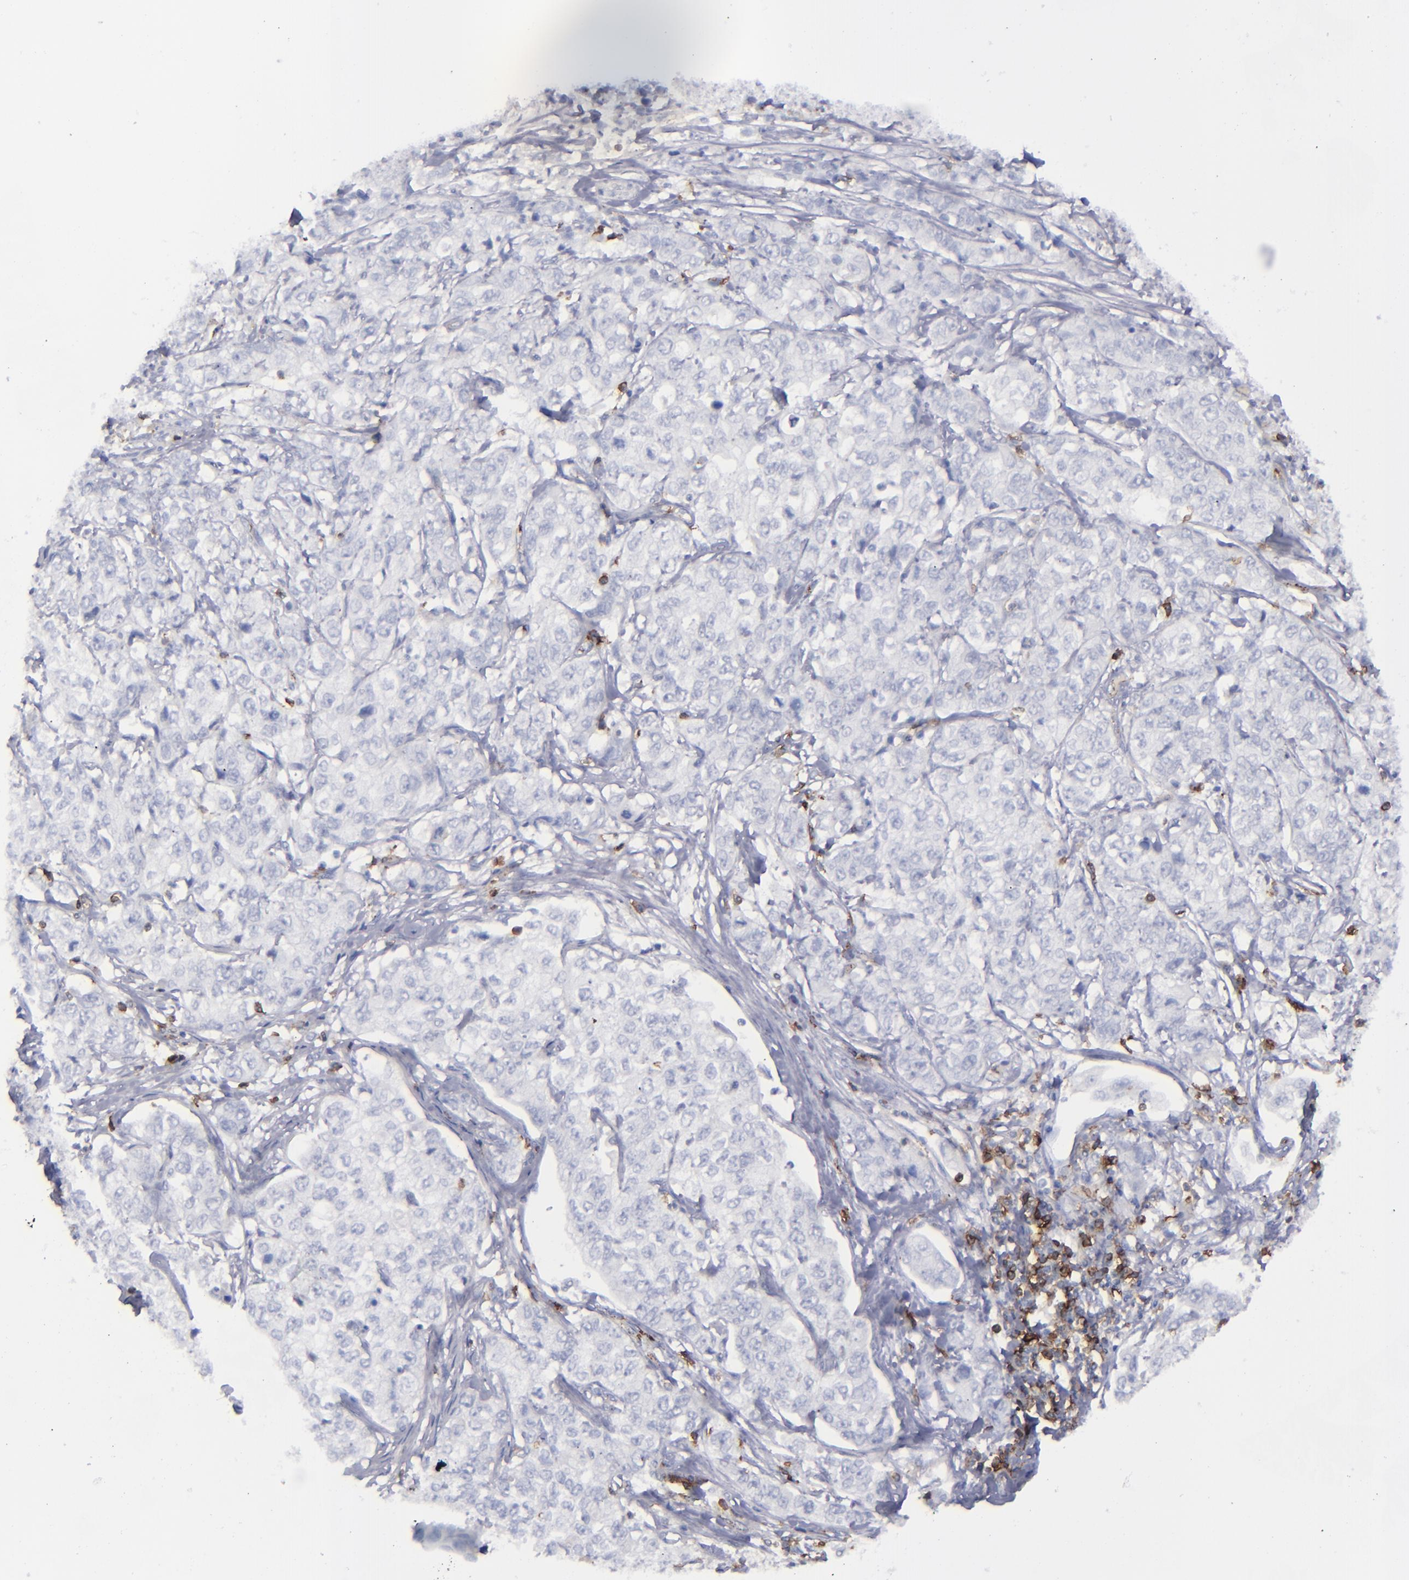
{"staining": {"intensity": "negative", "quantity": "none", "location": "none"}, "tissue": "stomach cancer", "cell_type": "Tumor cells", "image_type": "cancer", "snomed": [{"axis": "morphology", "description": "Adenocarcinoma, NOS"}, {"axis": "topography", "description": "Stomach"}], "caption": "Adenocarcinoma (stomach) was stained to show a protein in brown. There is no significant staining in tumor cells. (DAB (3,3'-diaminobenzidine) immunohistochemistry with hematoxylin counter stain).", "gene": "CD27", "patient": {"sex": "male", "age": 48}}